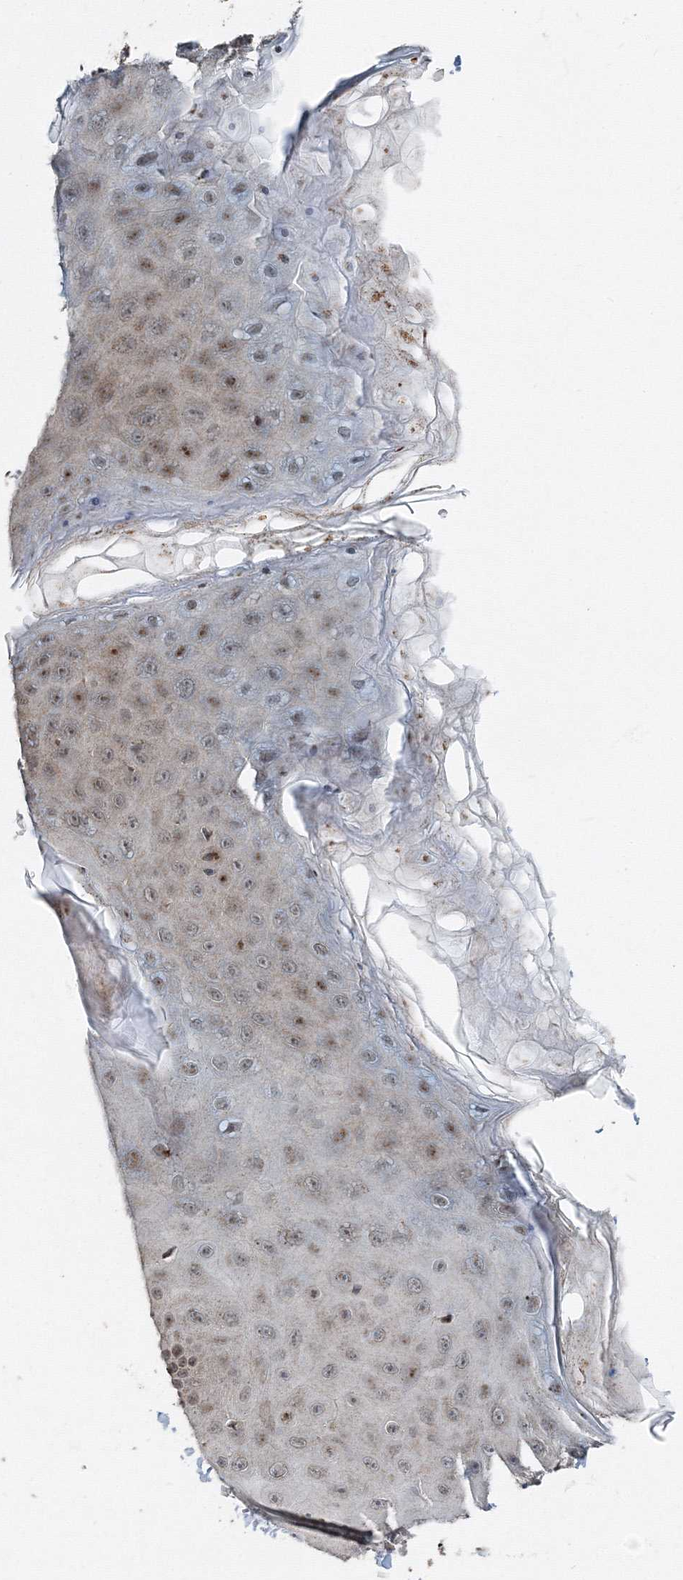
{"staining": {"intensity": "moderate", "quantity": ">75%", "location": "cytoplasmic/membranous,nuclear"}, "tissue": "skin", "cell_type": "Fibroblasts", "image_type": "normal", "snomed": [{"axis": "morphology", "description": "Normal tissue, NOS"}, {"axis": "topography", "description": "Skin"}], "caption": "Normal skin demonstrates moderate cytoplasmic/membranous,nuclear staining in approximately >75% of fibroblasts.", "gene": "AASDH", "patient": {"sex": "male", "age": 52}}